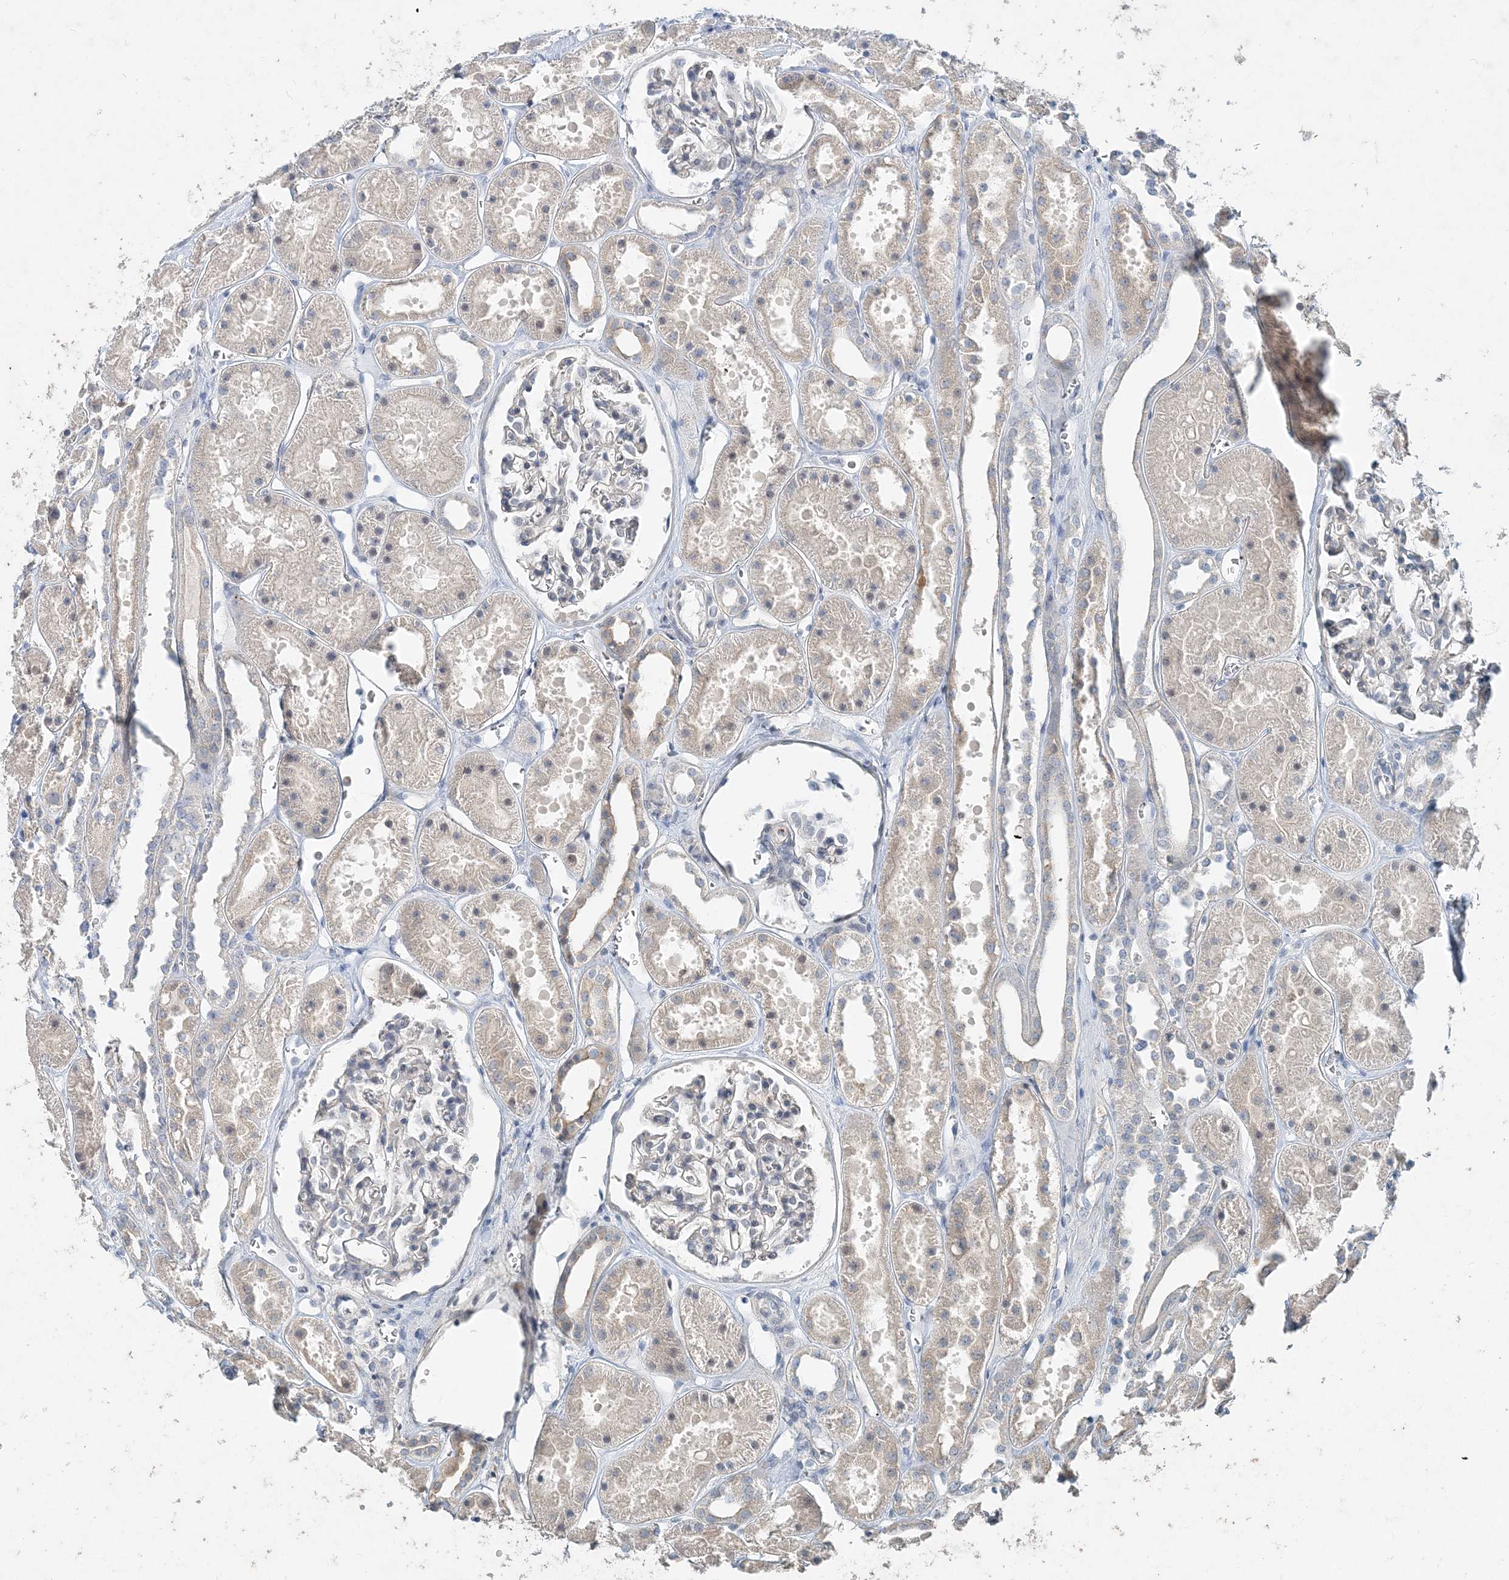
{"staining": {"intensity": "negative", "quantity": "none", "location": "none"}, "tissue": "kidney", "cell_type": "Cells in glomeruli", "image_type": "normal", "snomed": [{"axis": "morphology", "description": "Normal tissue, NOS"}, {"axis": "topography", "description": "Kidney"}], "caption": "Human kidney stained for a protein using IHC displays no positivity in cells in glomeruli.", "gene": "DNAH5", "patient": {"sex": "female", "age": 41}}